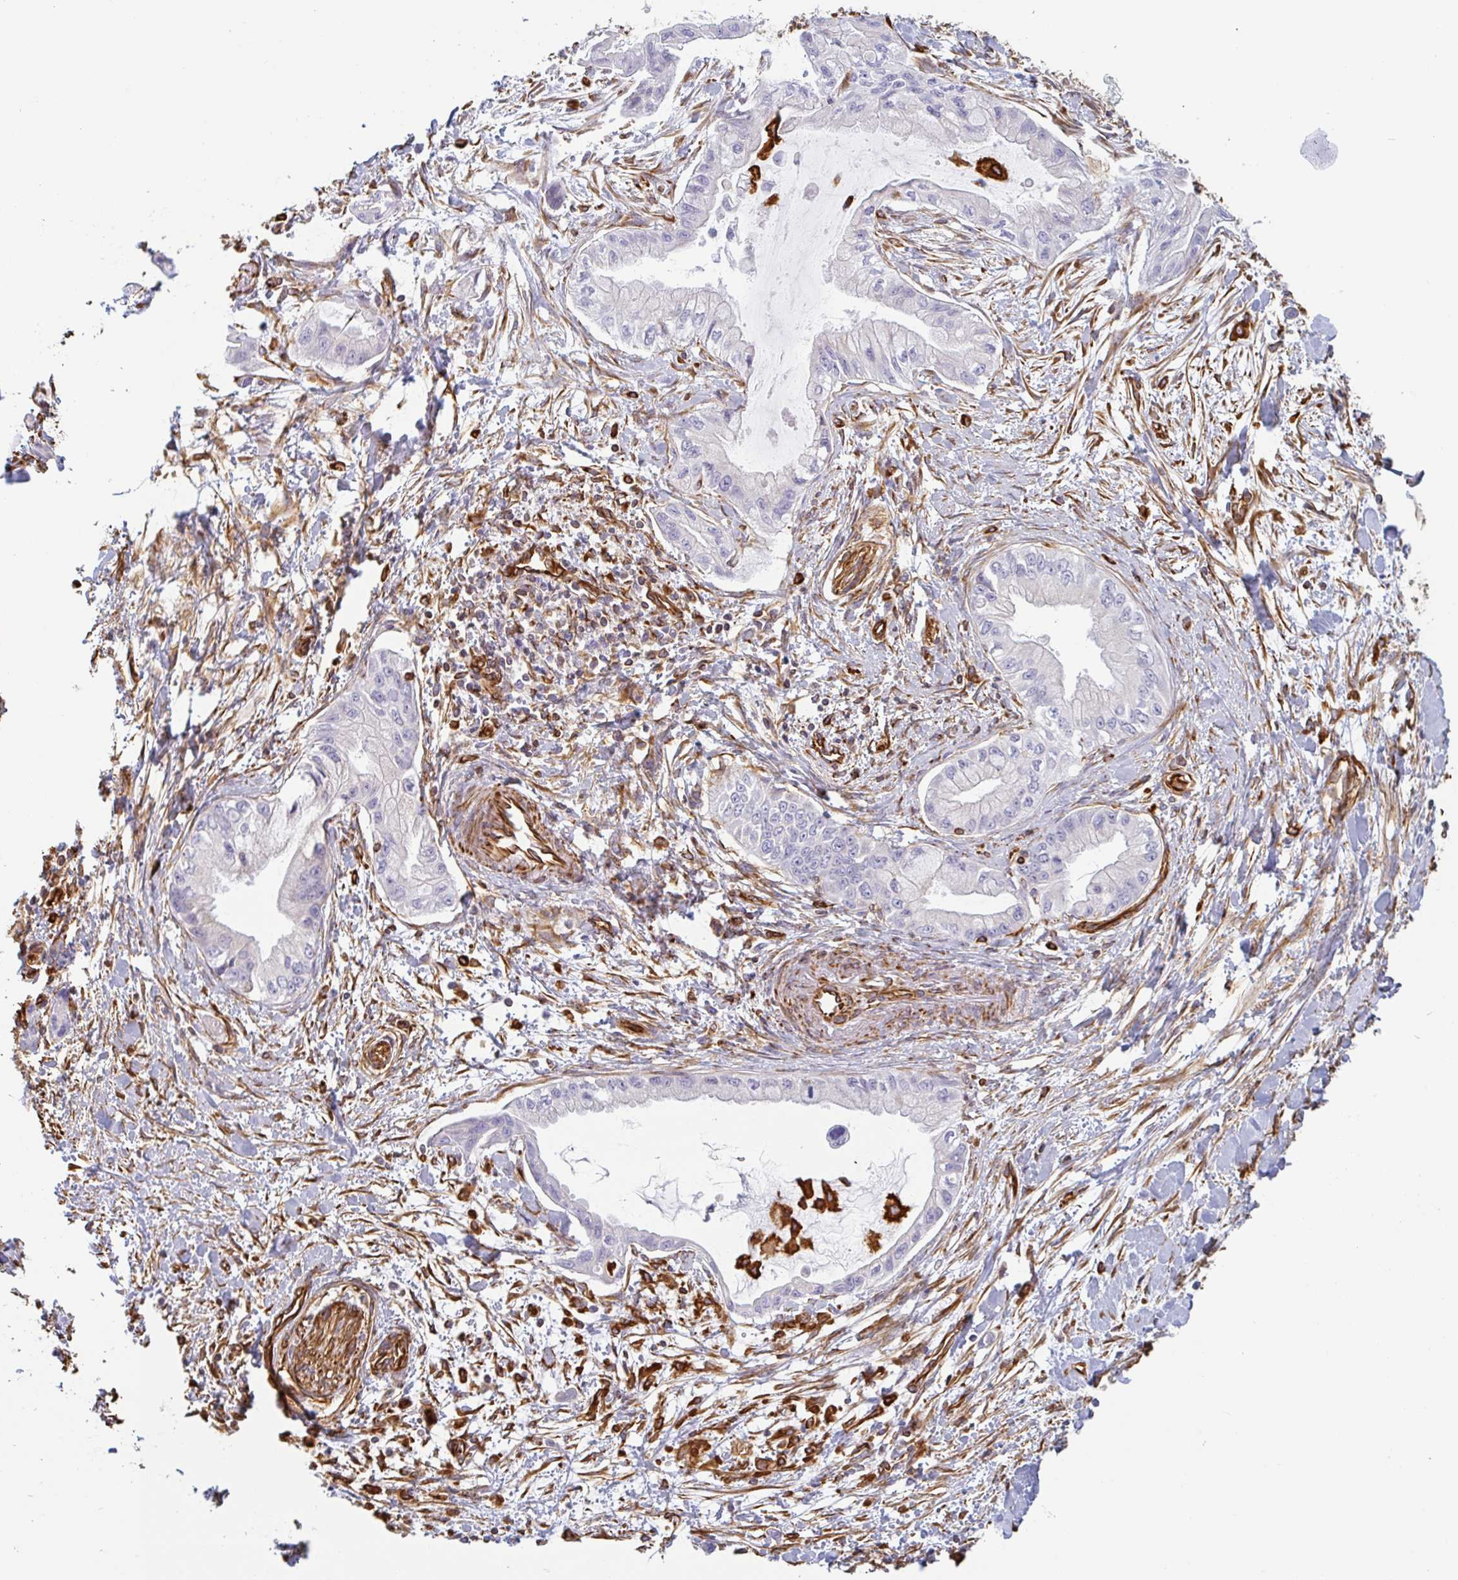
{"staining": {"intensity": "negative", "quantity": "none", "location": "none"}, "tissue": "pancreatic cancer", "cell_type": "Tumor cells", "image_type": "cancer", "snomed": [{"axis": "morphology", "description": "Adenocarcinoma, NOS"}, {"axis": "topography", "description": "Pancreas"}], "caption": "Immunohistochemistry of human adenocarcinoma (pancreatic) displays no staining in tumor cells.", "gene": "PPFIA1", "patient": {"sex": "male", "age": 48}}